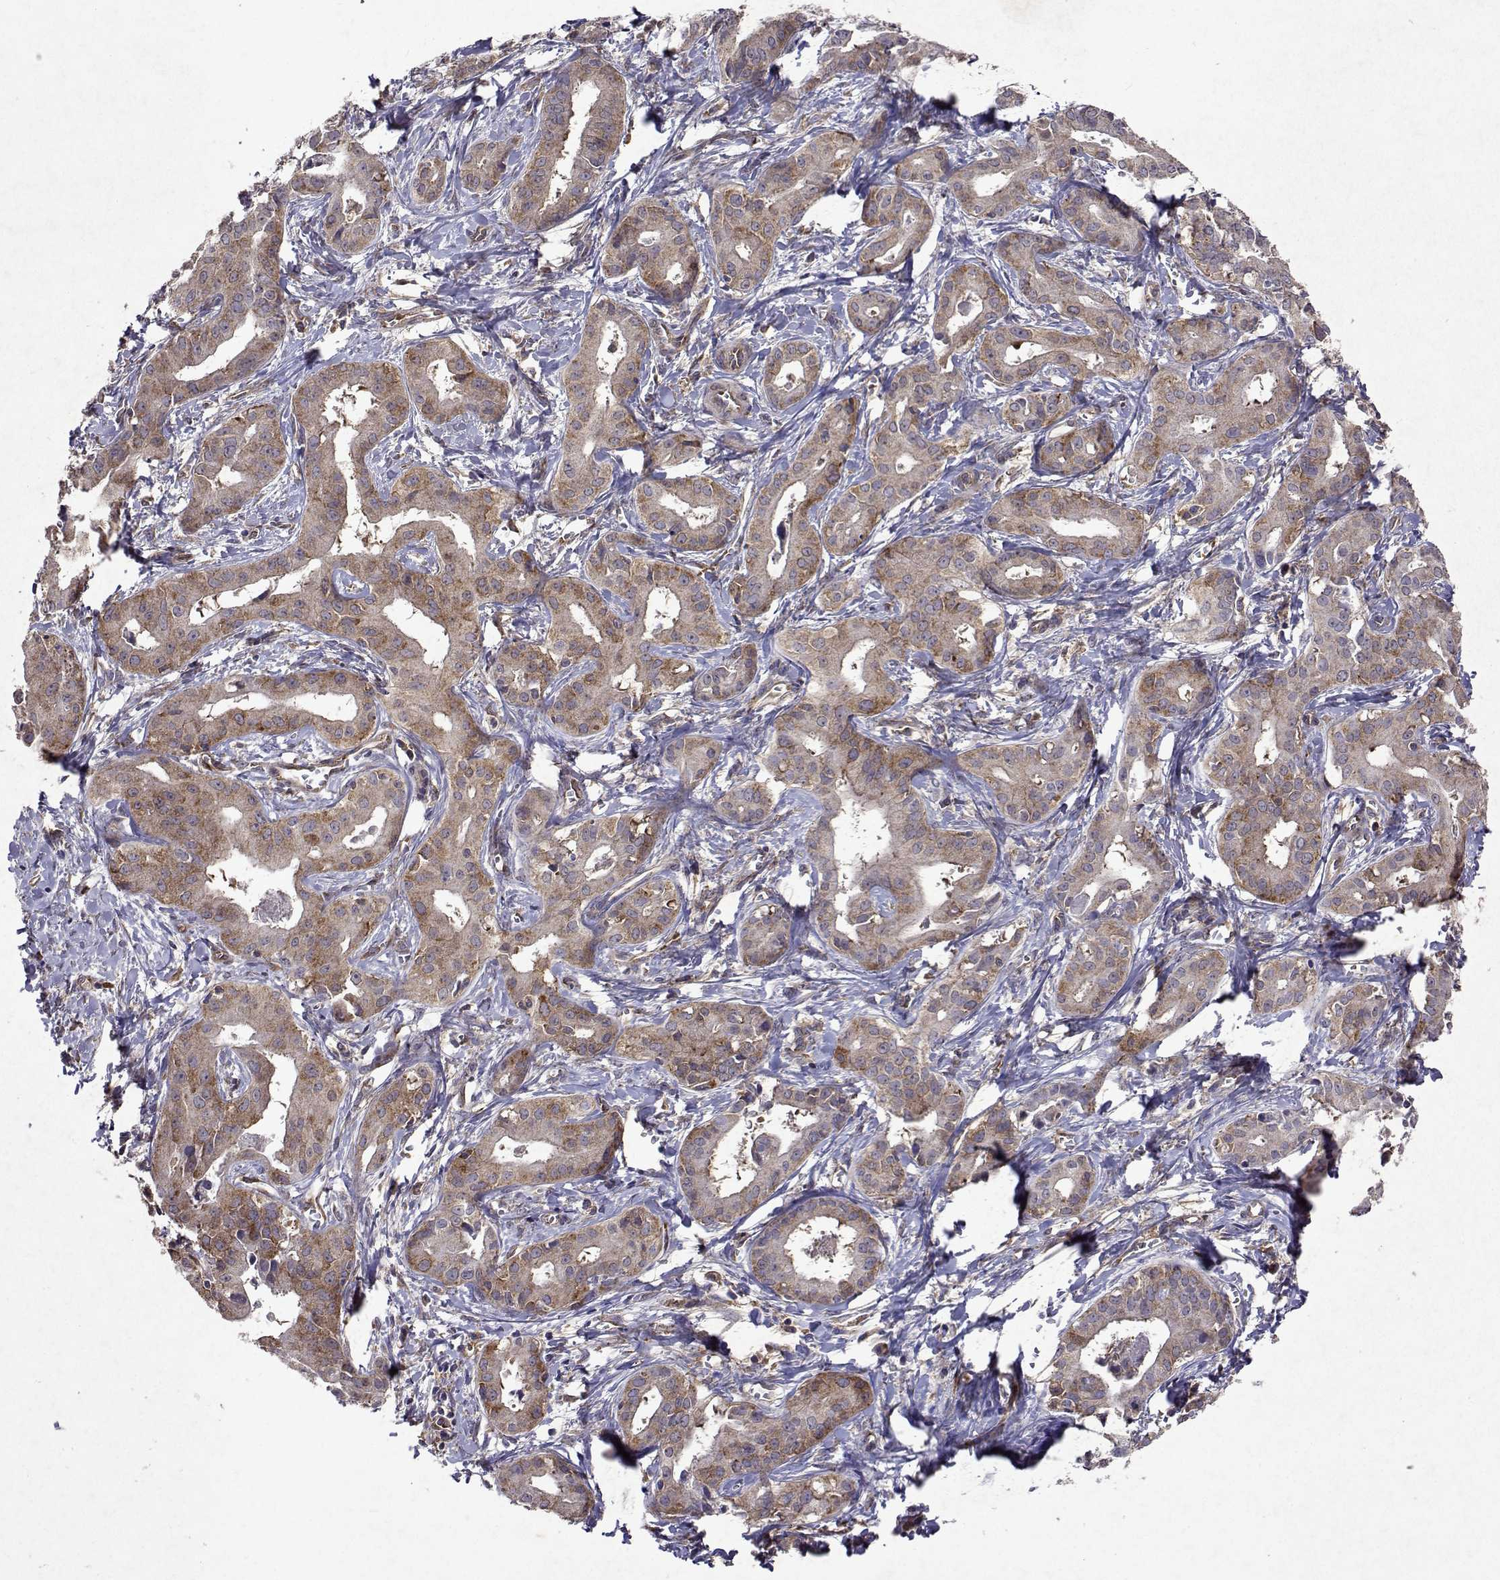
{"staining": {"intensity": "weak", "quantity": ">75%", "location": "cytoplasmic/membranous"}, "tissue": "liver cancer", "cell_type": "Tumor cells", "image_type": "cancer", "snomed": [{"axis": "morphology", "description": "Cholangiocarcinoma"}, {"axis": "topography", "description": "Liver"}], "caption": "A brown stain shows weak cytoplasmic/membranous expression of a protein in human liver cancer (cholangiocarcinoma) tumor cells.", "gene": "TARBP2", "patient": {"sex": "female", "age": 65}}